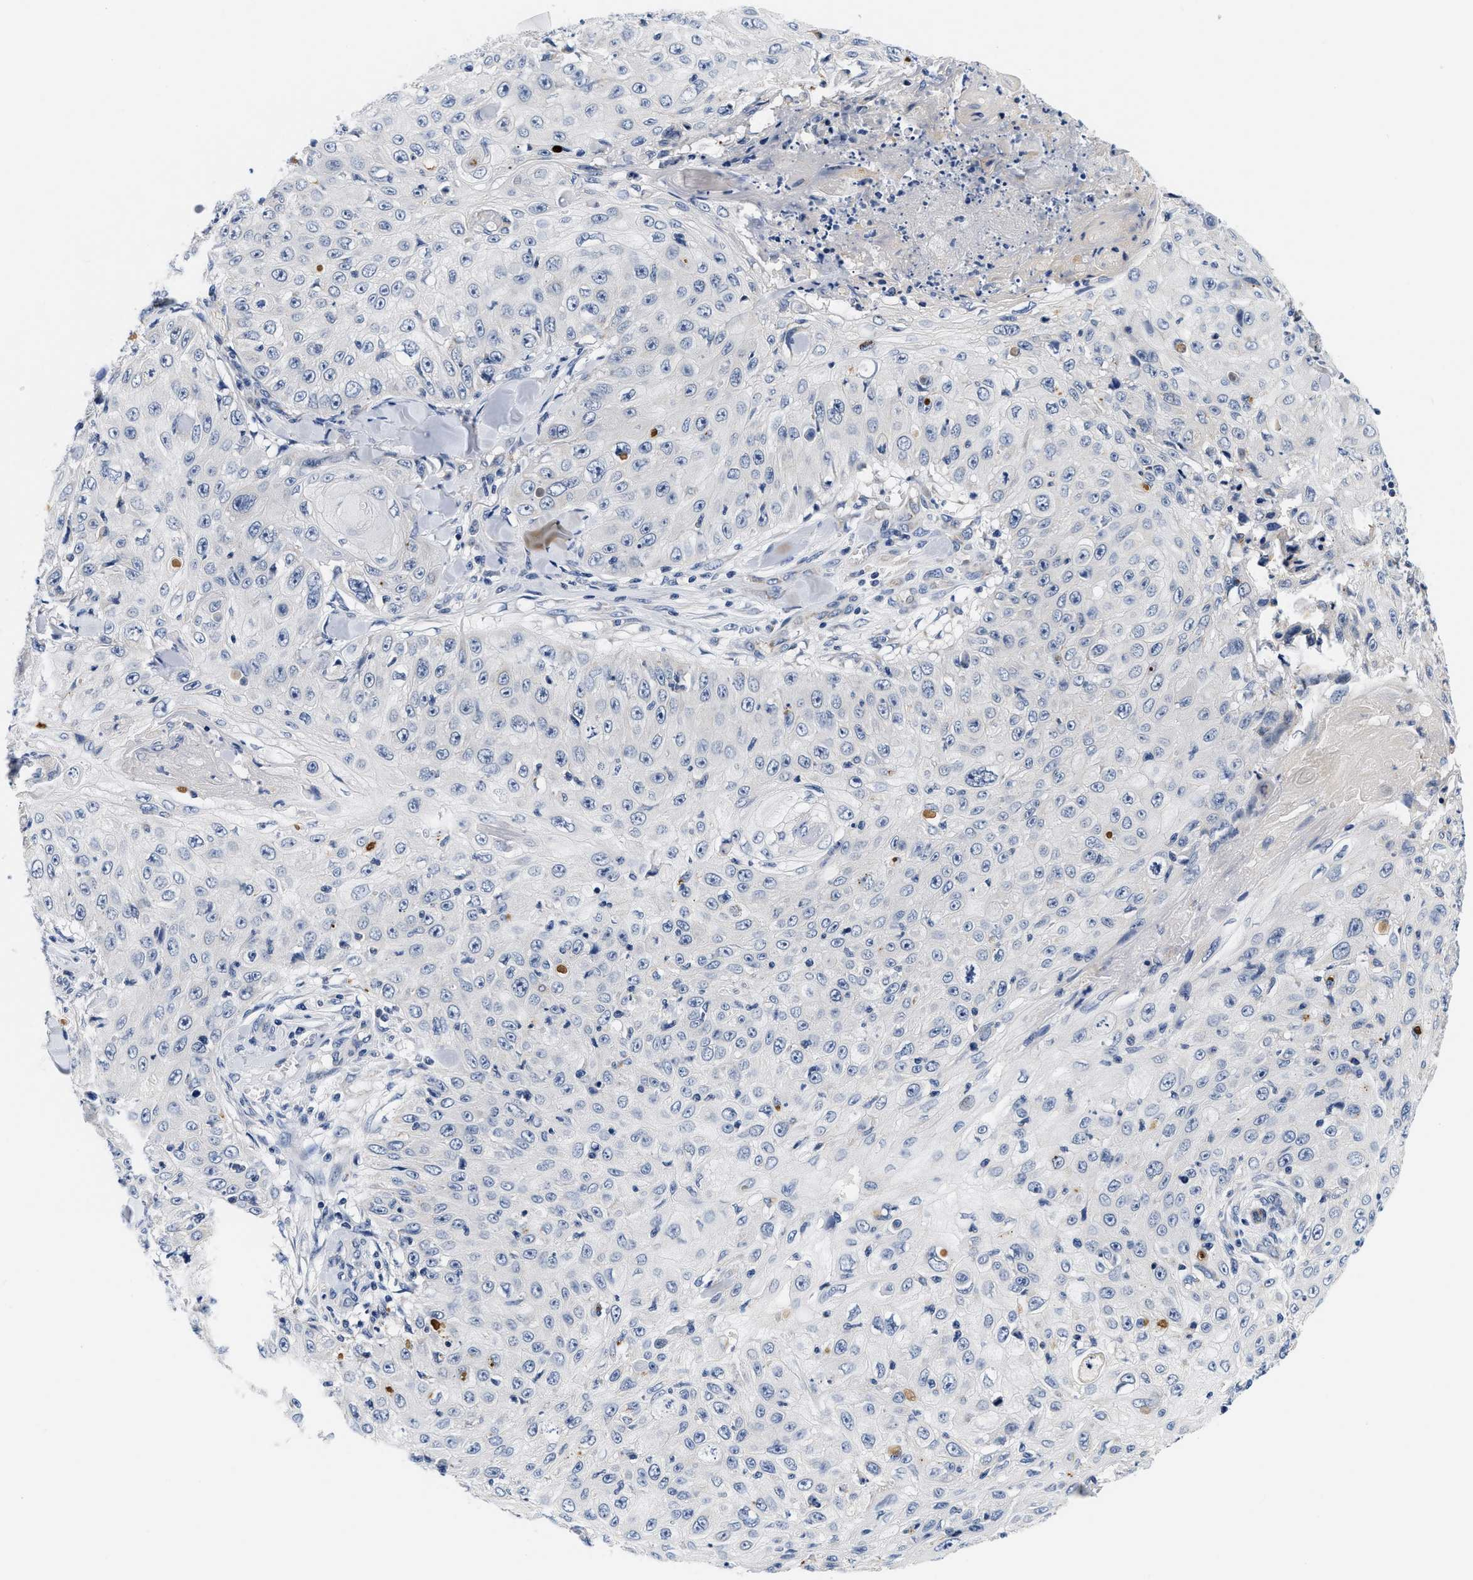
{"staining": {"intensity": "negative", "quantity": "none", "location": "none"}, "tissue": "skin cancer", "cell_type": "Tumor cells", "image_type": "cancer", "snomed": [{"axis": "morphology", "description": "Squamous cell carcinoma, NOS"}, {"axis": "topography", "description": "Skin"}], "caption": "This image is of skin cancer stained with IHC to label a protein in brown with the nuclei are counter-stained blue. There is no staining in tumor cells.", "gene": "PDP1", "patient": {"sex": "male", "age": 86}}